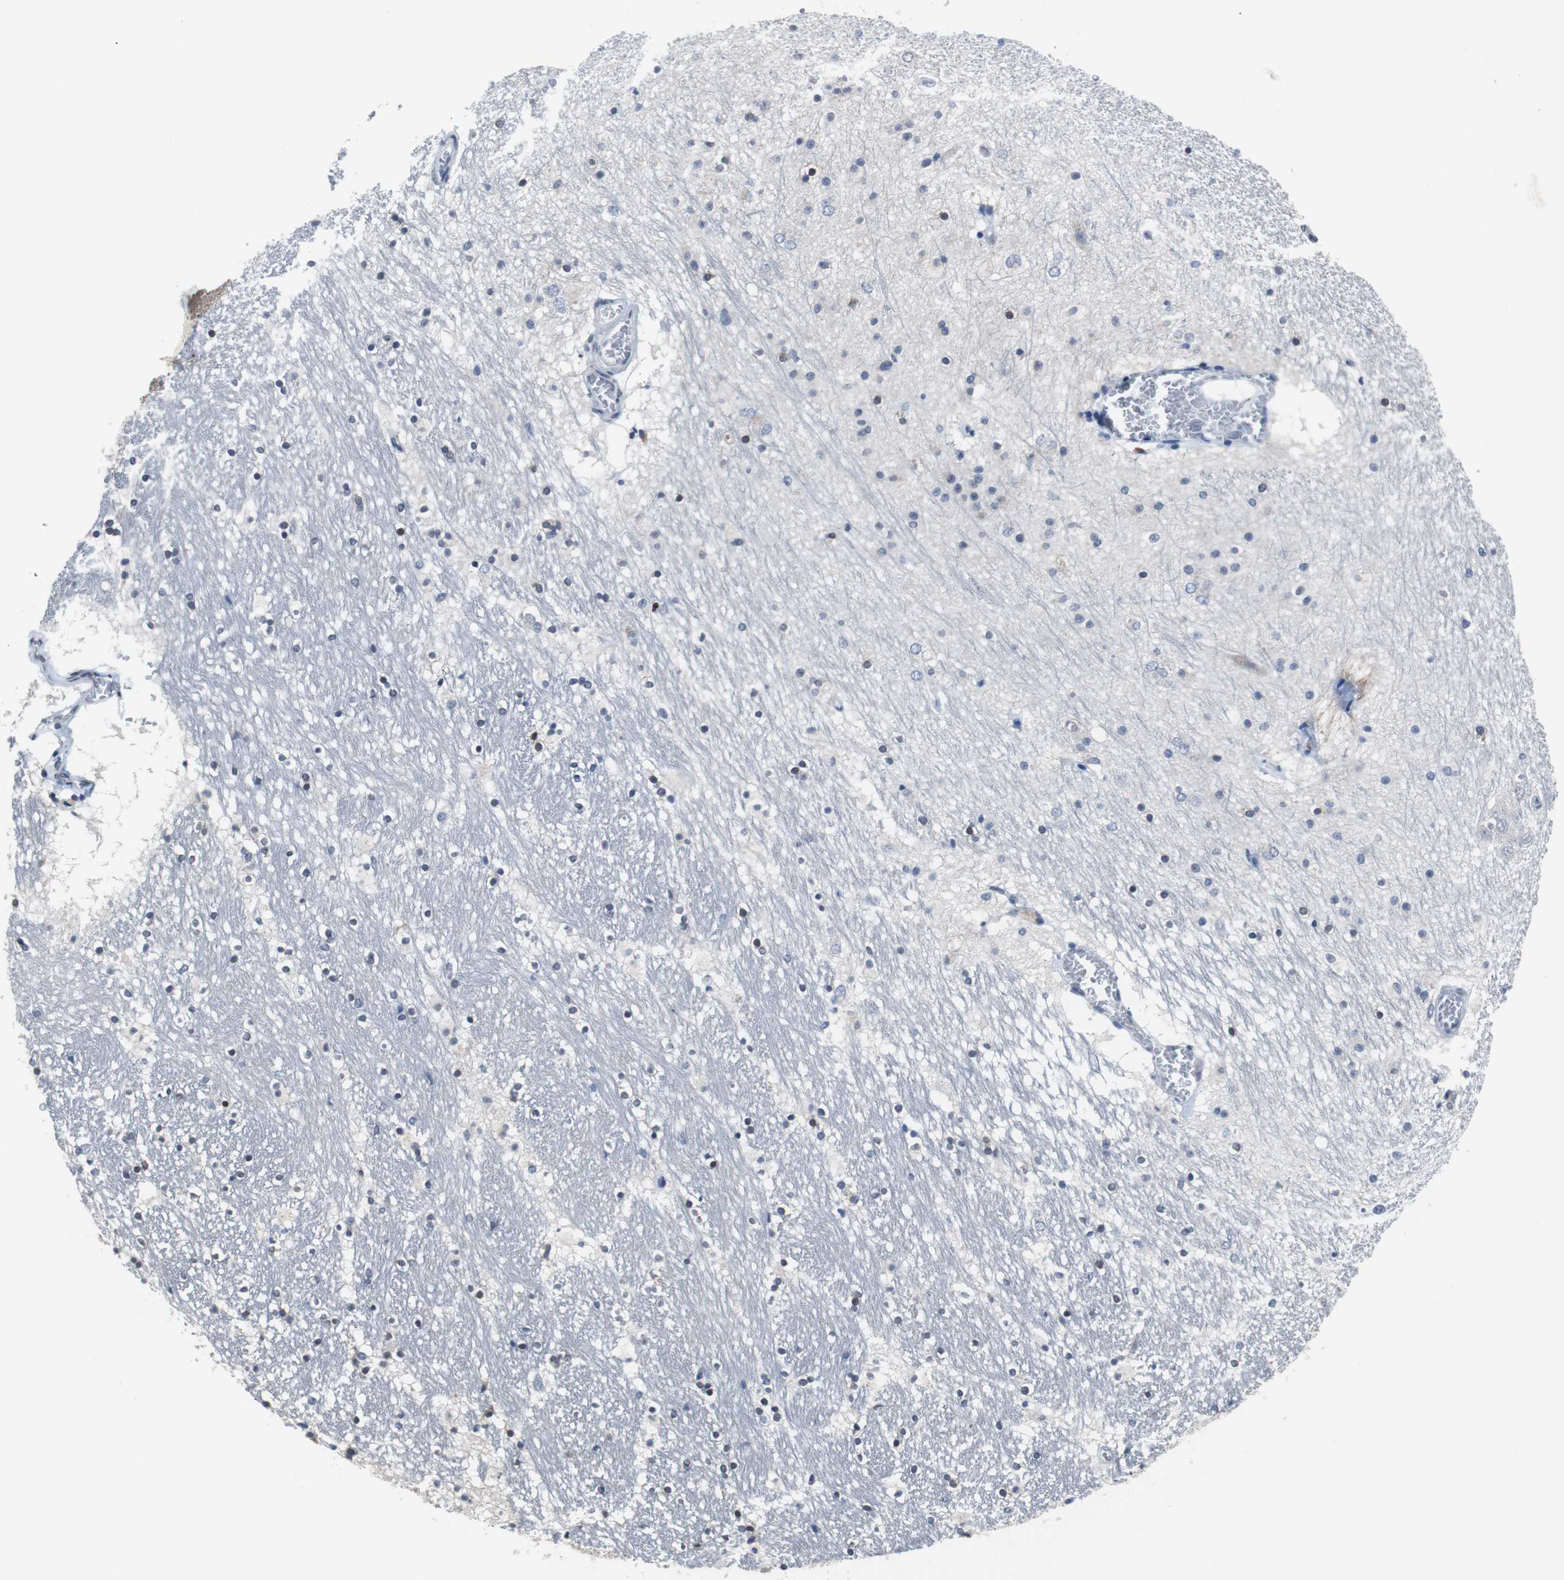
{"staining": {"intensity": "weak", "quantity": "<25%", "location": "cytoplasmic/membranous"}, "tissue": "hippocampus", "cell_type": "Glial cells", "image_type": "normal", "snomed": [{"axis": "morphology", "description": "Normal tissue, NOS"}, {"axis": "topography", "description": "Hippocampus"}], "caption": "Immunohistochemistry histopathology image of normal hippocampus: hippocampus stained with DAB exhibits no significant protein positivity in glial cells. (DAB (3,3'-diaminobenzidine) immunohistochemistry with hematoxylin counter stain).", "gene": "TP63", "patient": {"sex": "male", "age": 45}}